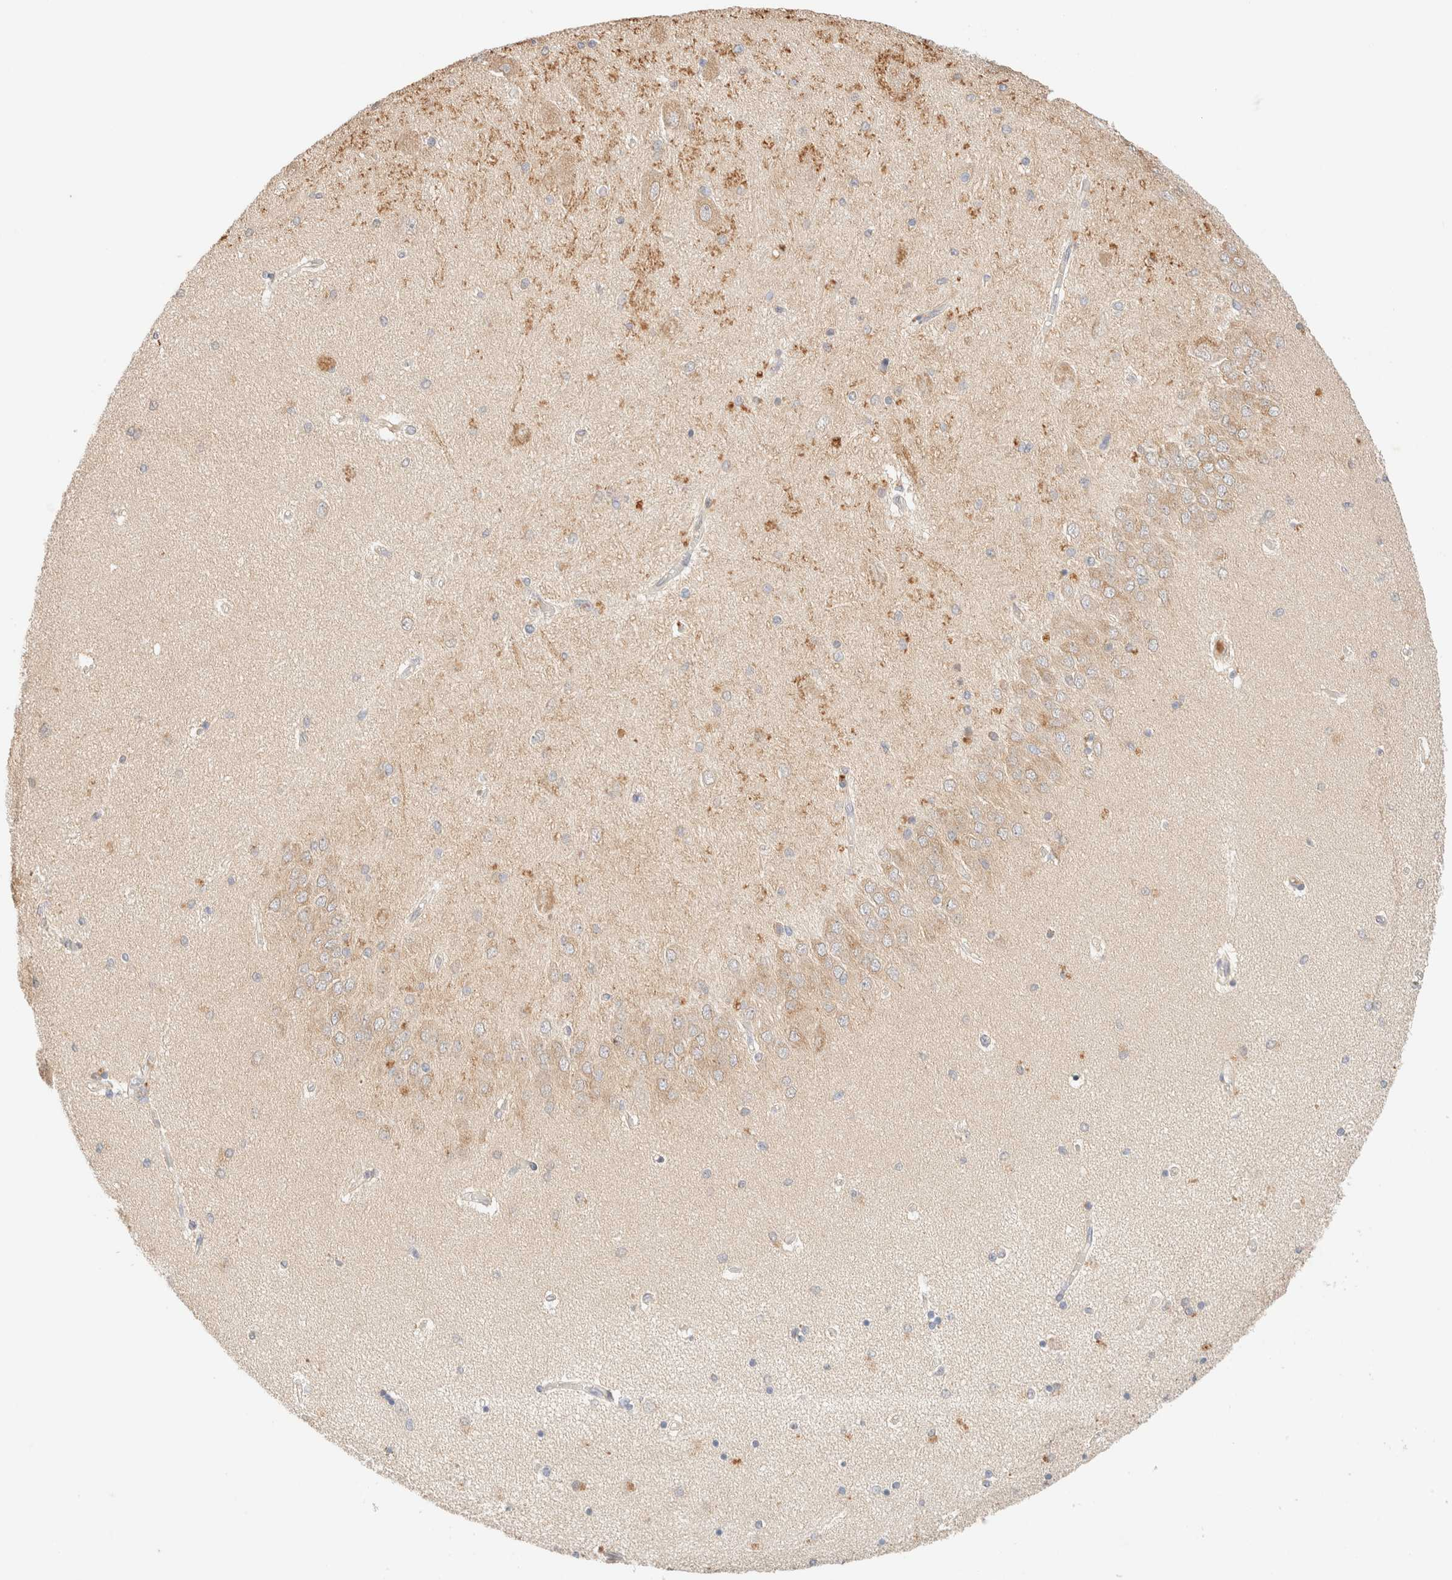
{"staining": {"intensity": "weak", "quantity": "<25%", "location": "cytoplasmic/membranous"}, "tissue": "hippocampus", "cell_type": "Glial cells", "image_type": "normal", "snomed": [{"axis": "morphology", "description": "Normal tissue, NOS"}, {"axis": "topography", "description": "Hippocampus"}], "caption": "Hippocampus was stained to show a protein in brown. There is no significant positivity in glial cells. (Brightfield microscopy of DAB (3,3'-diaminobenzidine) IHC at high magnification).", "gene": "SARM1", "patient": {"sex": "female", "age": 54}}